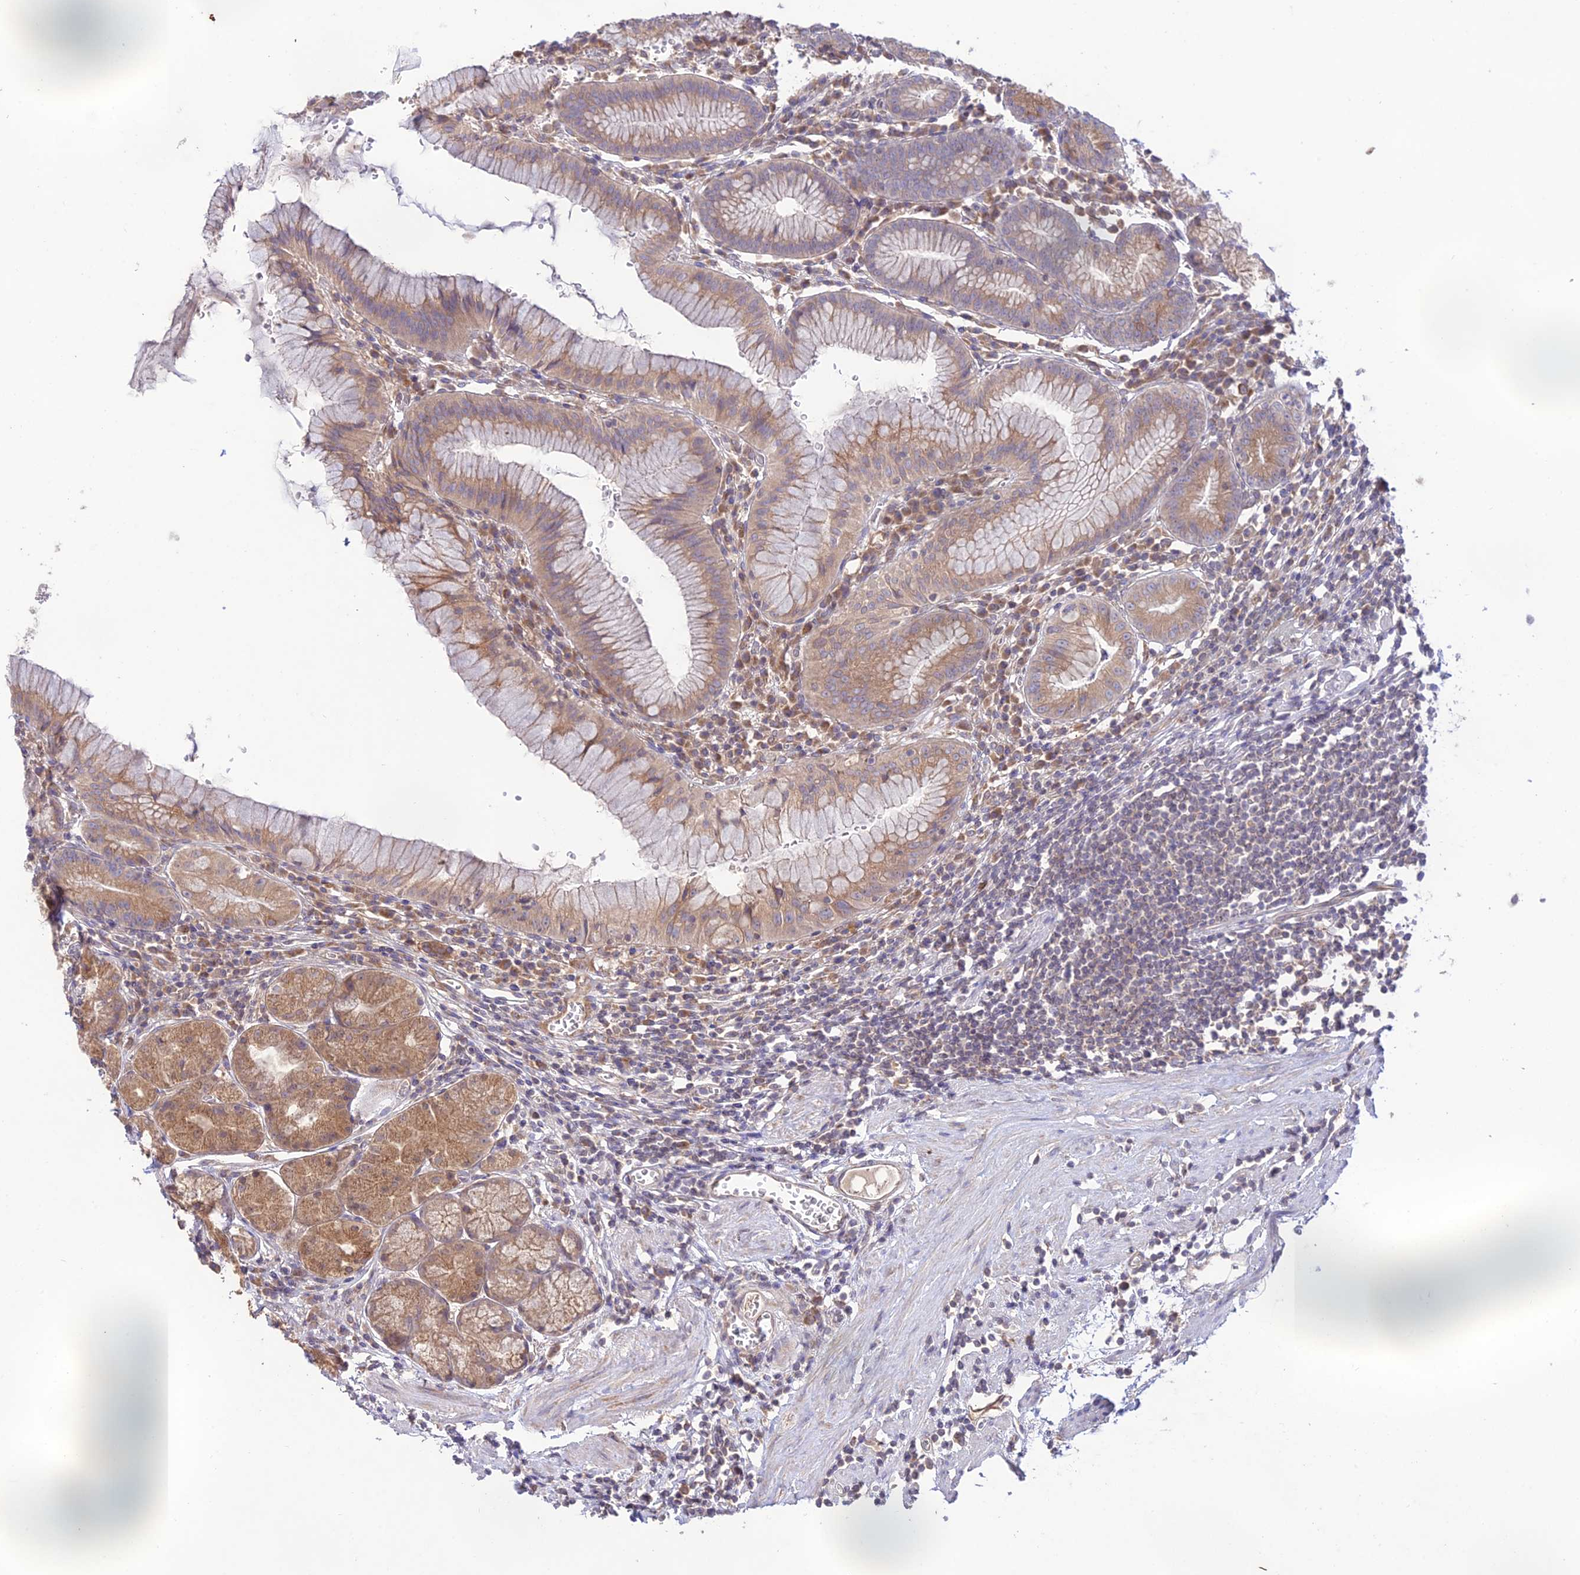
{"staining": {"intensity": "moderate", "quantity": "25%-75%", "location": "cytoplasmic/membranous"}, "tissue": "stomach", "cell_type": "Glandular cells", "image_type": "normal", "snomed": [{"axis": "morphology", "description": "Normal tissue, NOS"}, {"axis": "topography", "description": "Stomach"}], "caption": "Human stomach stained for a protein (brown) shows moderate cytoplasmic/membranous positive positivity in about 25%-75% of glandular cells.", "gene": "TMEM259", "patient": {"sex": "male", "age": 55}}